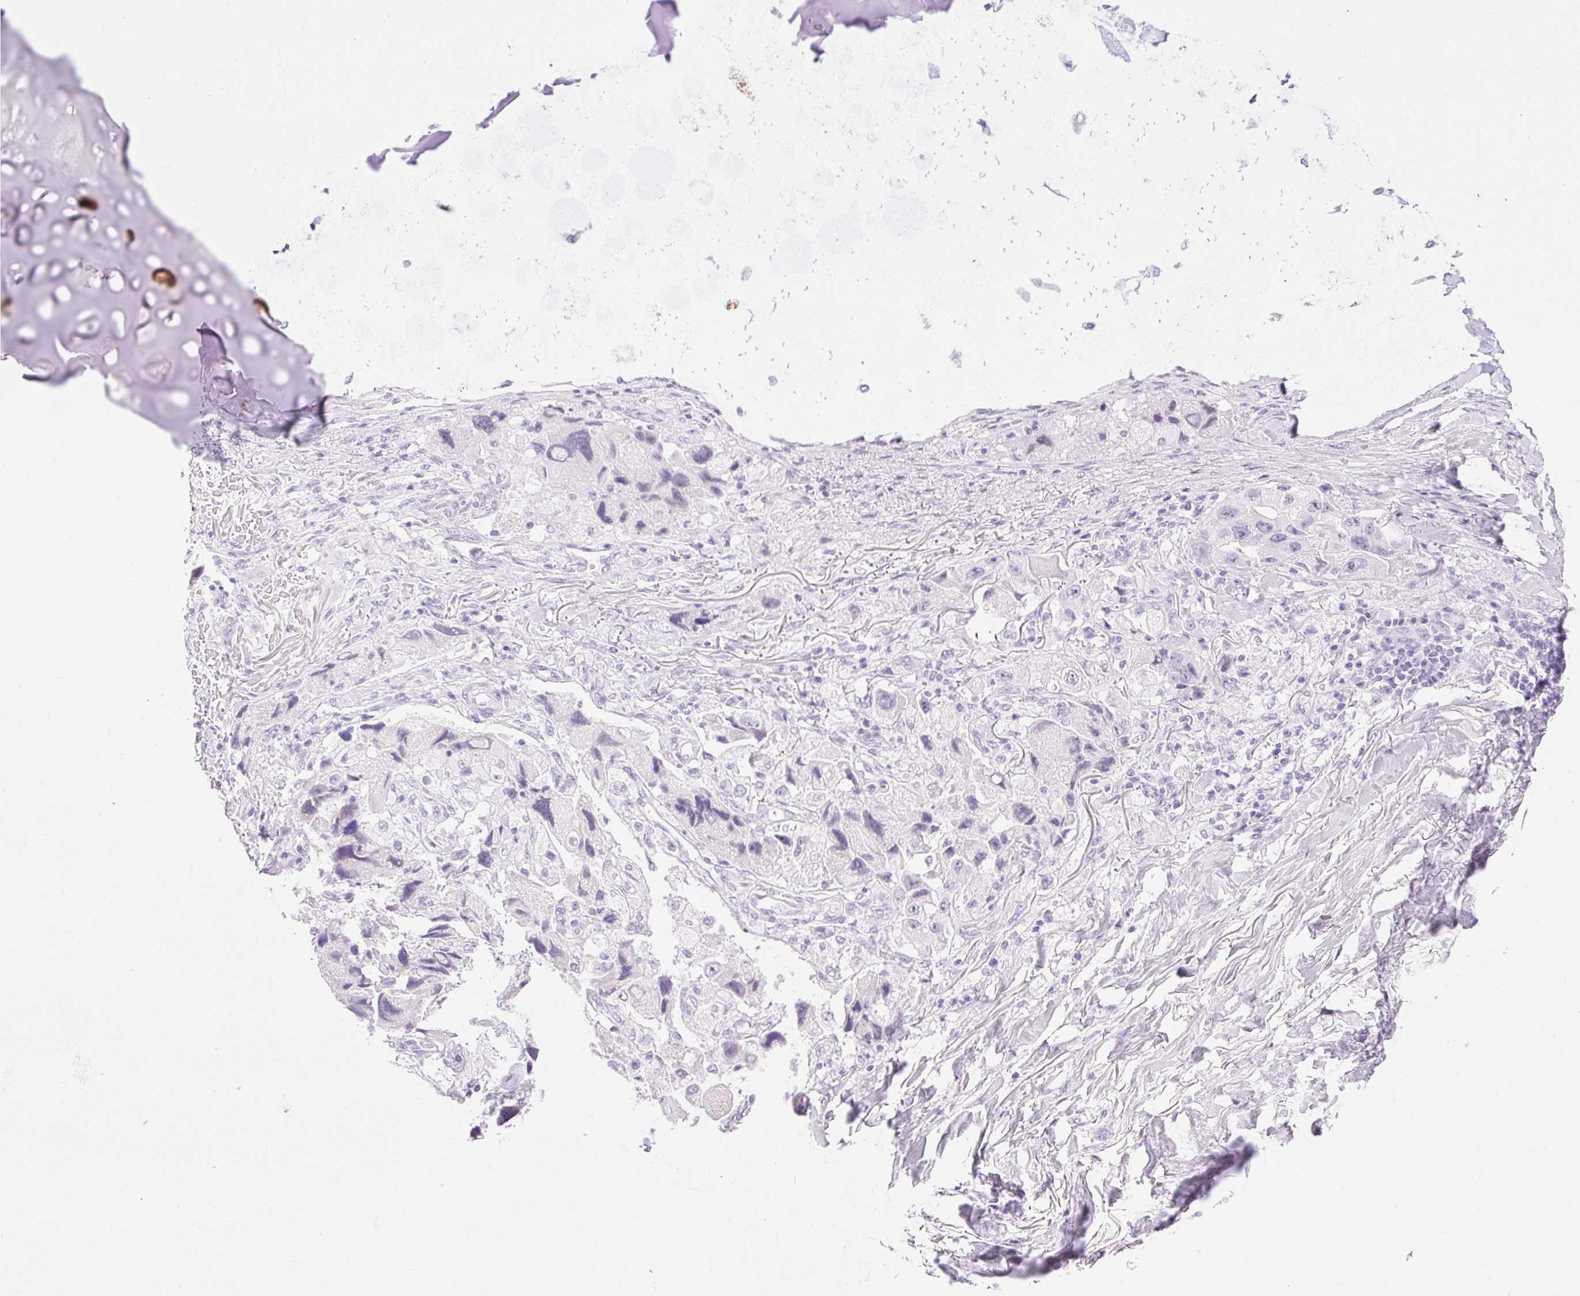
{"staining": {"intensity": "negative", "quantity": "none", "location": "none"}, "tissue": "lung cancer", "cell_type": "Tumor cells", "image_type": "cancer", "snomed": [{"axis": "morphology", "description": "Adenocarcinoma, NOS"}, {"axis": "topography", "description": "Lung"}], "caption": "IHC photomicrograph of lung cancer (adenocarcinoma) stained for a protein (brown), which displays no positivity in tumor cells. The staining is performed using DAB (3,3'-diaminobenzidine) brown chromogen with nuclei counter-stained in using hematoxylin.", "gene": "SPRR4", "patient": {"sex": "female", "age": 54}}